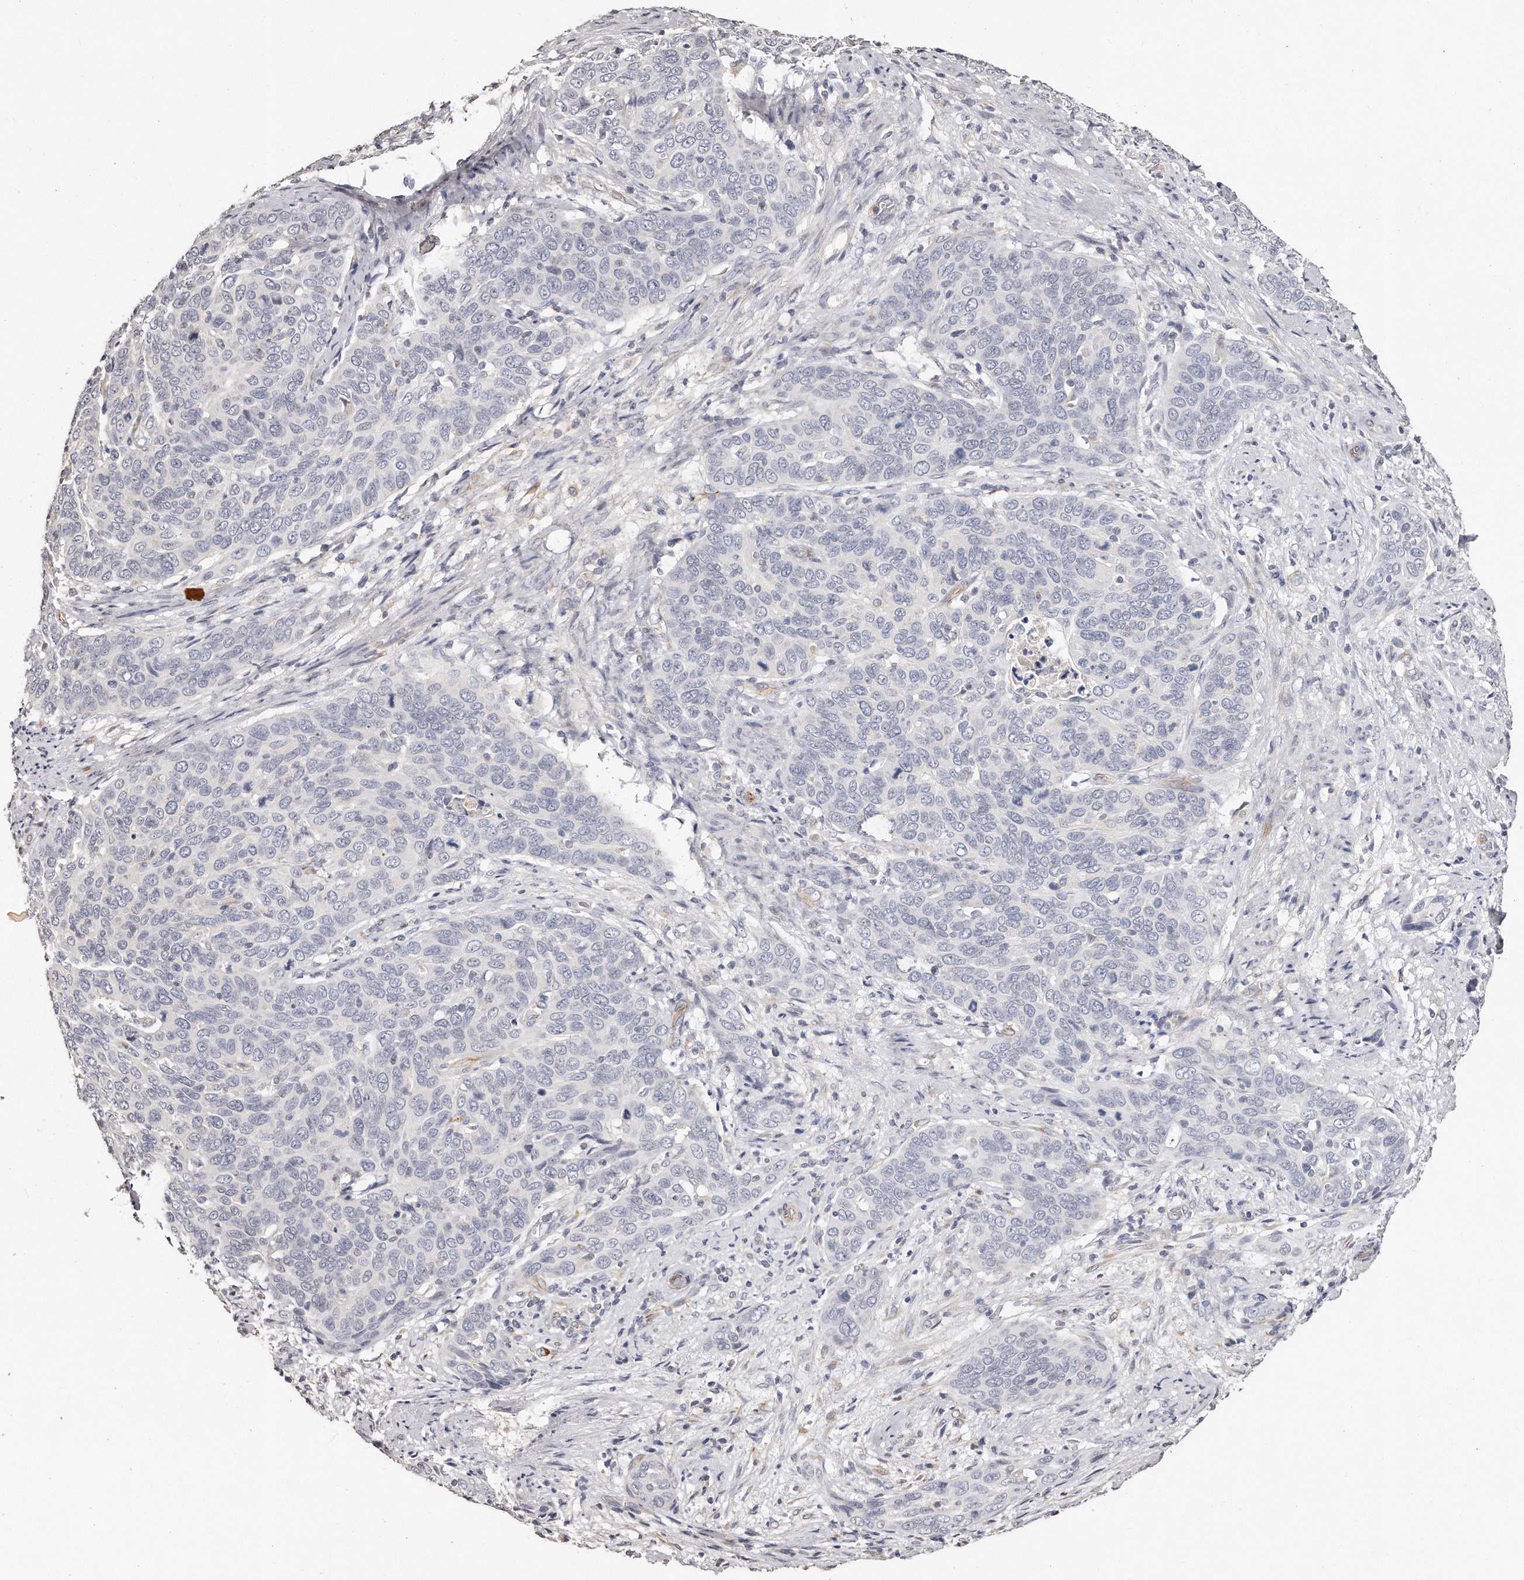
{"staining": {"intensity": "negative", "quantity": "none", "location": "none"}, "tissue": "cervical cancer", "cell_type": "Tumor cells", "image_type": "cancer", "snomed": [{"axis": "morphology", "description": "Squamous cell carcinoma, NOS"}, {"axis": "topography", "description": "Cervix"}], "caption": "Tumor cells show no significant protein expression in cervical cancer.", "gene": "ZYG11A", "patient": {"sex": "female", "age": 60}}